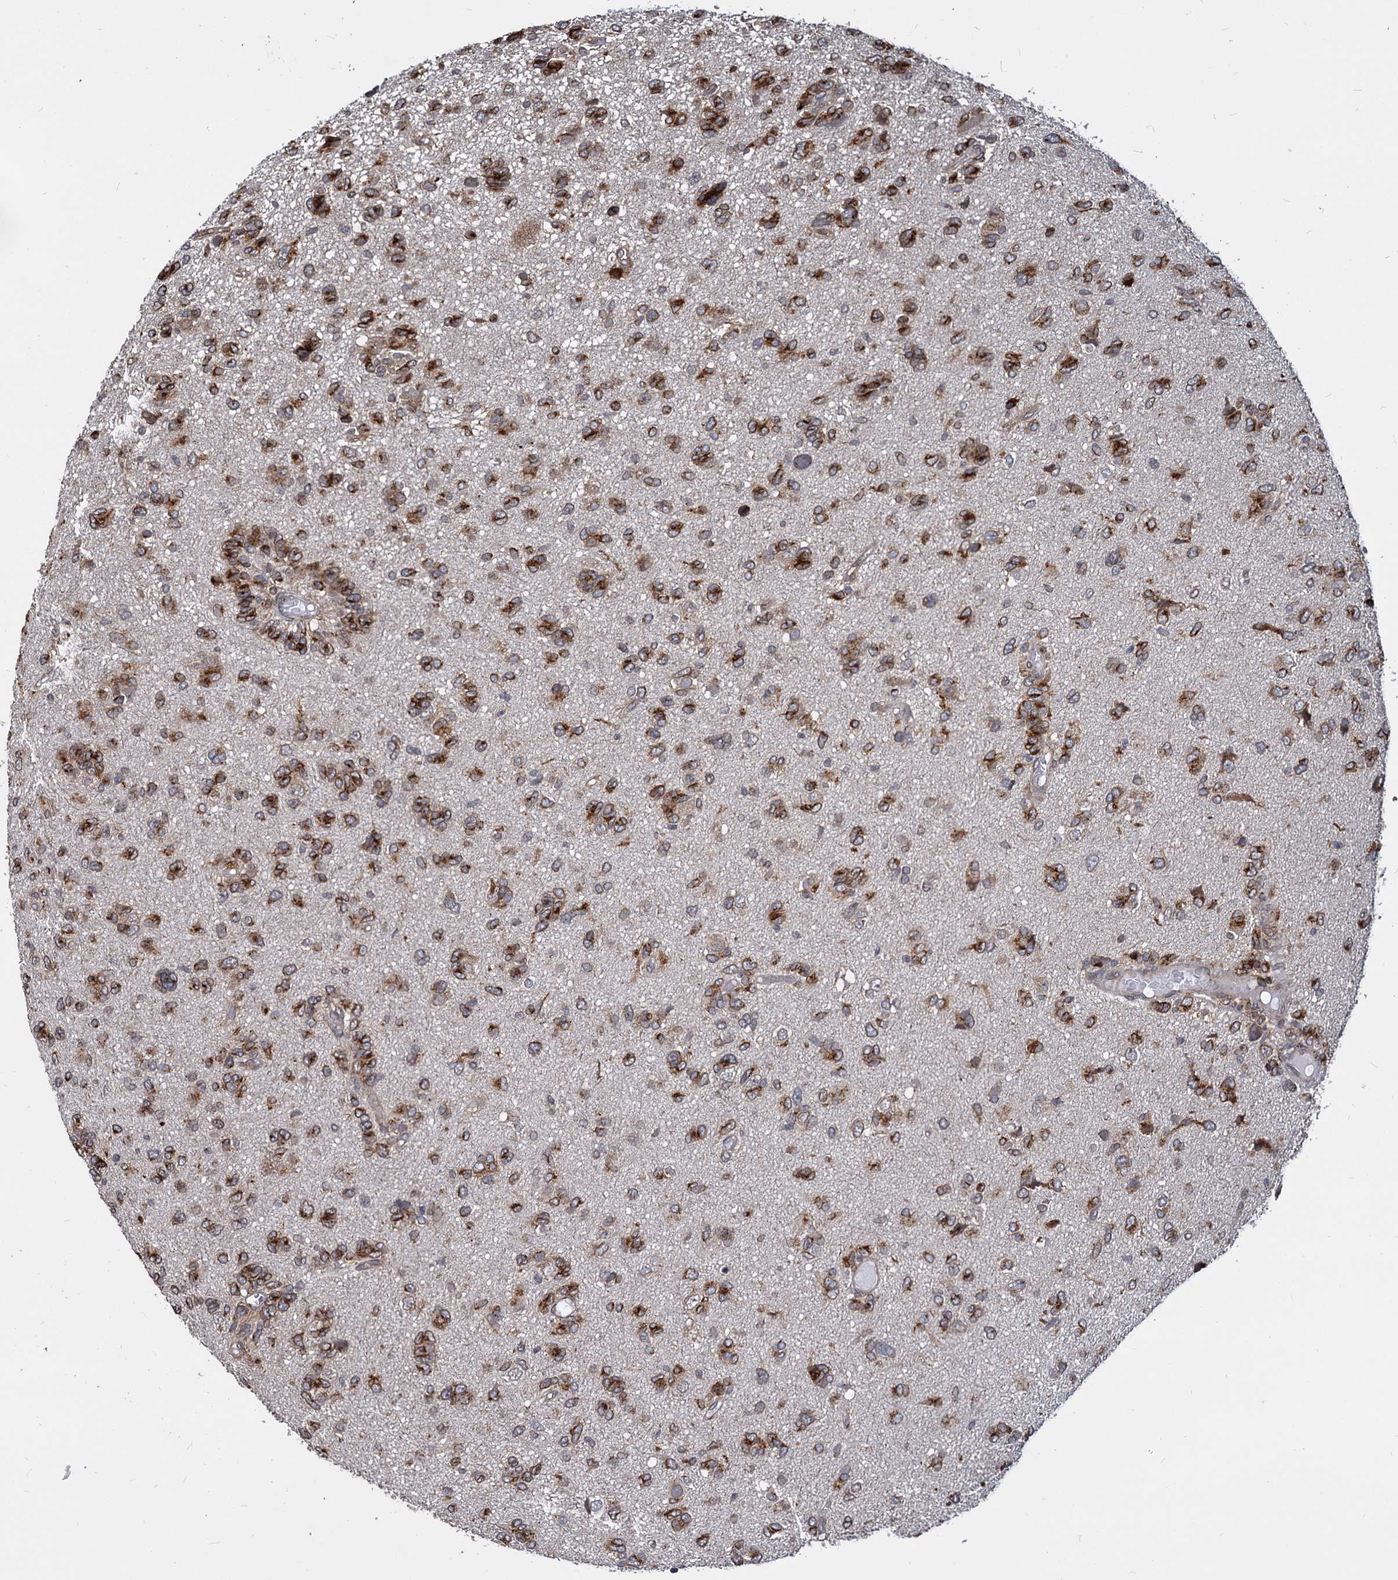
{"staining": {"intensity": "strong", "quantity": ">75%", "location": "cytoplasmic/membranous"}, "tissue": "glioma", "cell_type": "Tumor cells", "image_type": "cancer", "snomed": [{"axis": "morphology", "description": "Glioma, malignant, High grade"}, {"axis": "topography", "description": "Brain"}], "caption": "Protein analysis of glioma tissue displays strong cytoplasmic/membranous staining in about >75% of tumor cells.", "gene": "SAAL1", "patient": {"sex": "female", "age": 59}}